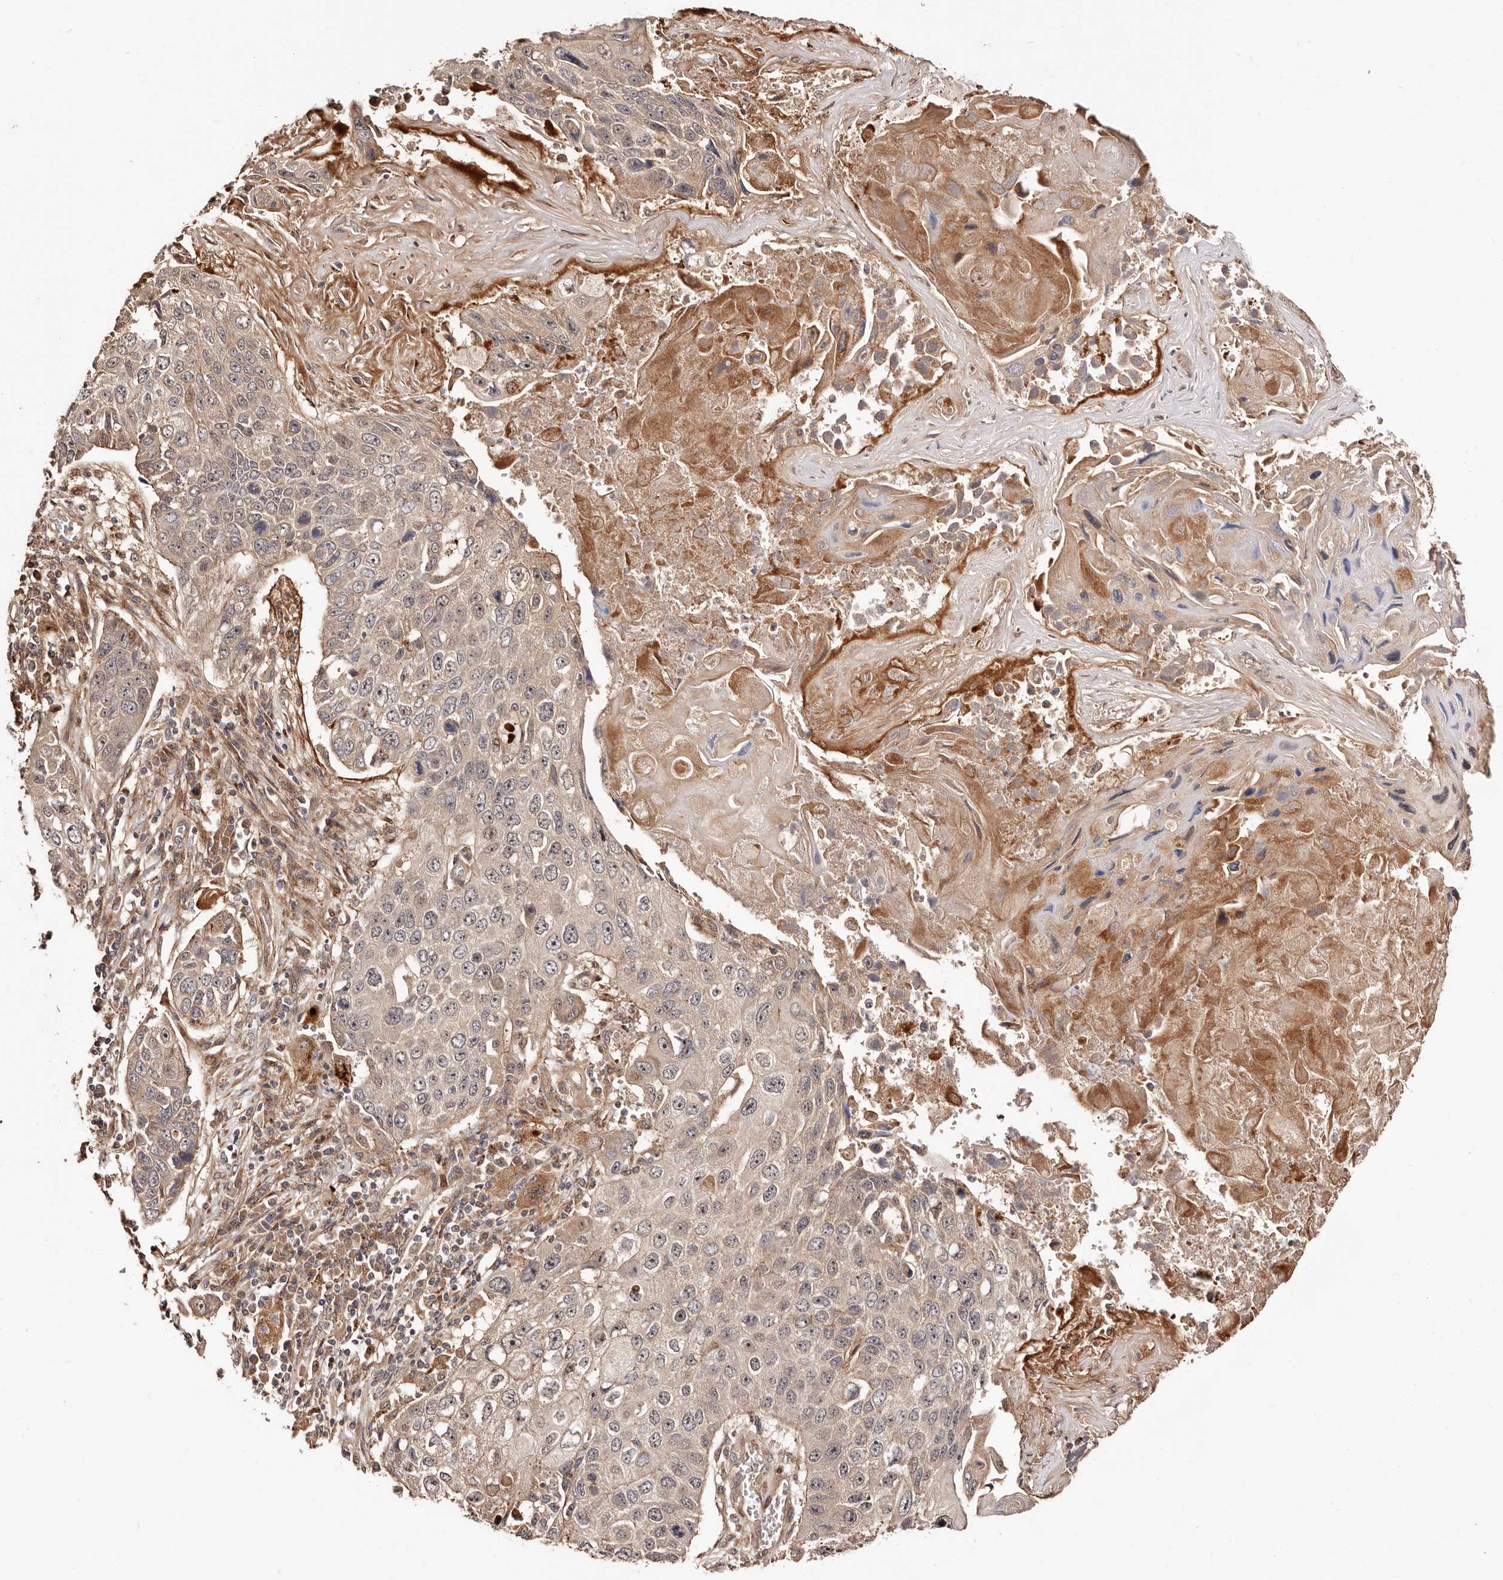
{"staining": {"intensity": "weak", "quantity": "<25%", "location": "cytoplasmic/membranous,nuclear"}, "tissue": "lung cancer", "cell_type": "Tumor cells", "image_type": "cancer", "snomed": [{"axis": "morphology", "description": "Squamous cell carcinoma, NOS"}, {"axis": "topography", "description": "Lung"}], "caption": "This is an immunohistochemistry (IHC) image of squamous cell carcinoma (lung). There is no expression in tumor cells.", "gene": "PTPN22", "patient": {"sex": "male", "age": 61}}